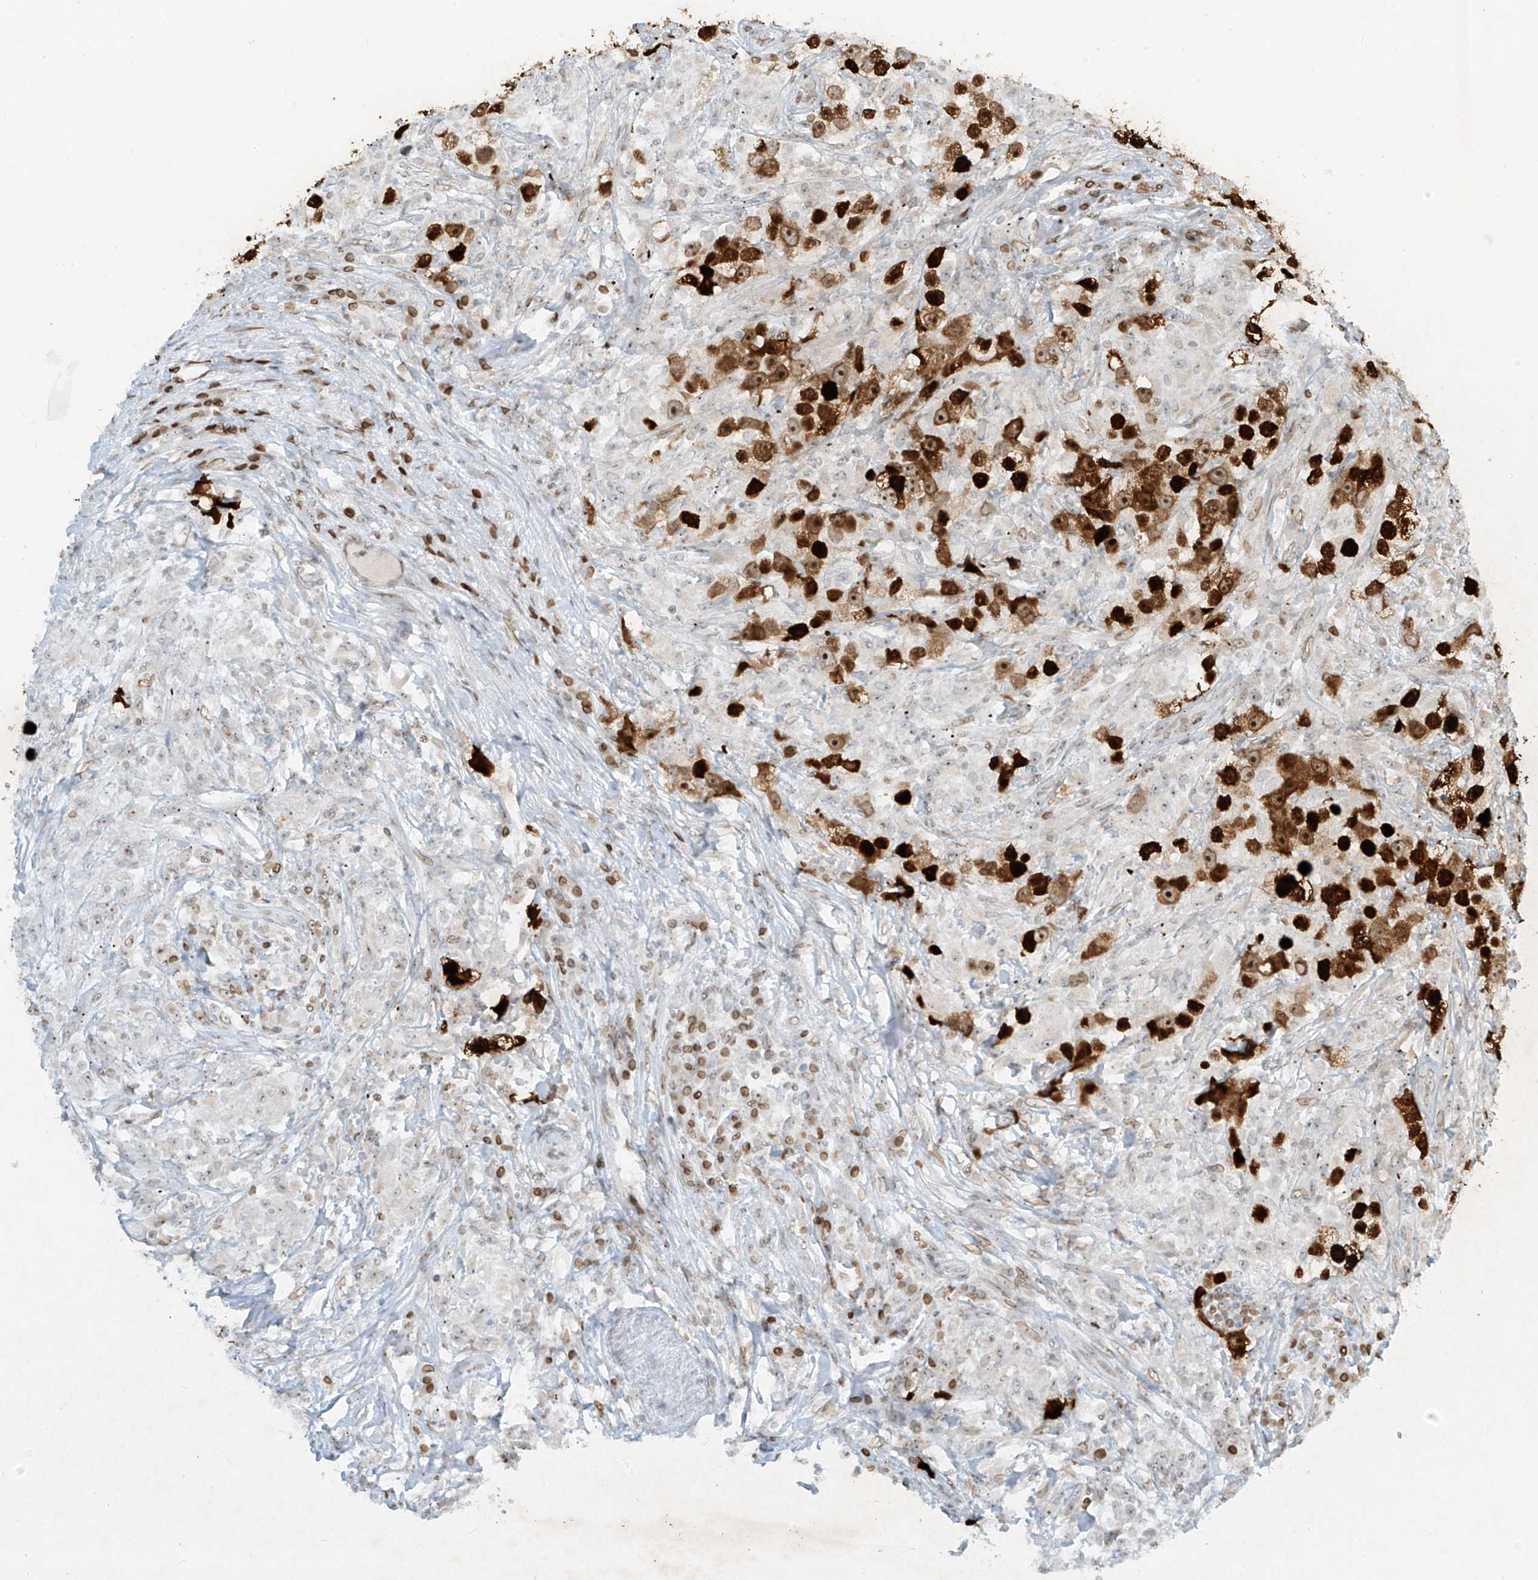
{"staining": {"intensity": "moderate", "quantity": "25%-75%", "location": "cytoplasmic/membranous,nuclear"}, "tissue": "testis cancer", "cell_type": "Tumor cells", "image_type": "cancer", "snomed": [{"axis": "morphology", "description": "Seminoma, NOS"}, {"axis": "topography", "description": "Testis"}], "caption": "Protein expression analysis of testis cancer (seminoma) demonstrates moderate cytoplasmic/membranous and nuclear expression in about 25%-75% of tumor cells. (DAB (3,3'-diaminobenzidine) = brown stain, brightfield microscopy at high magnification).", "gene": "SAMD15", "patient": {"sex": "male", "age": 49}}